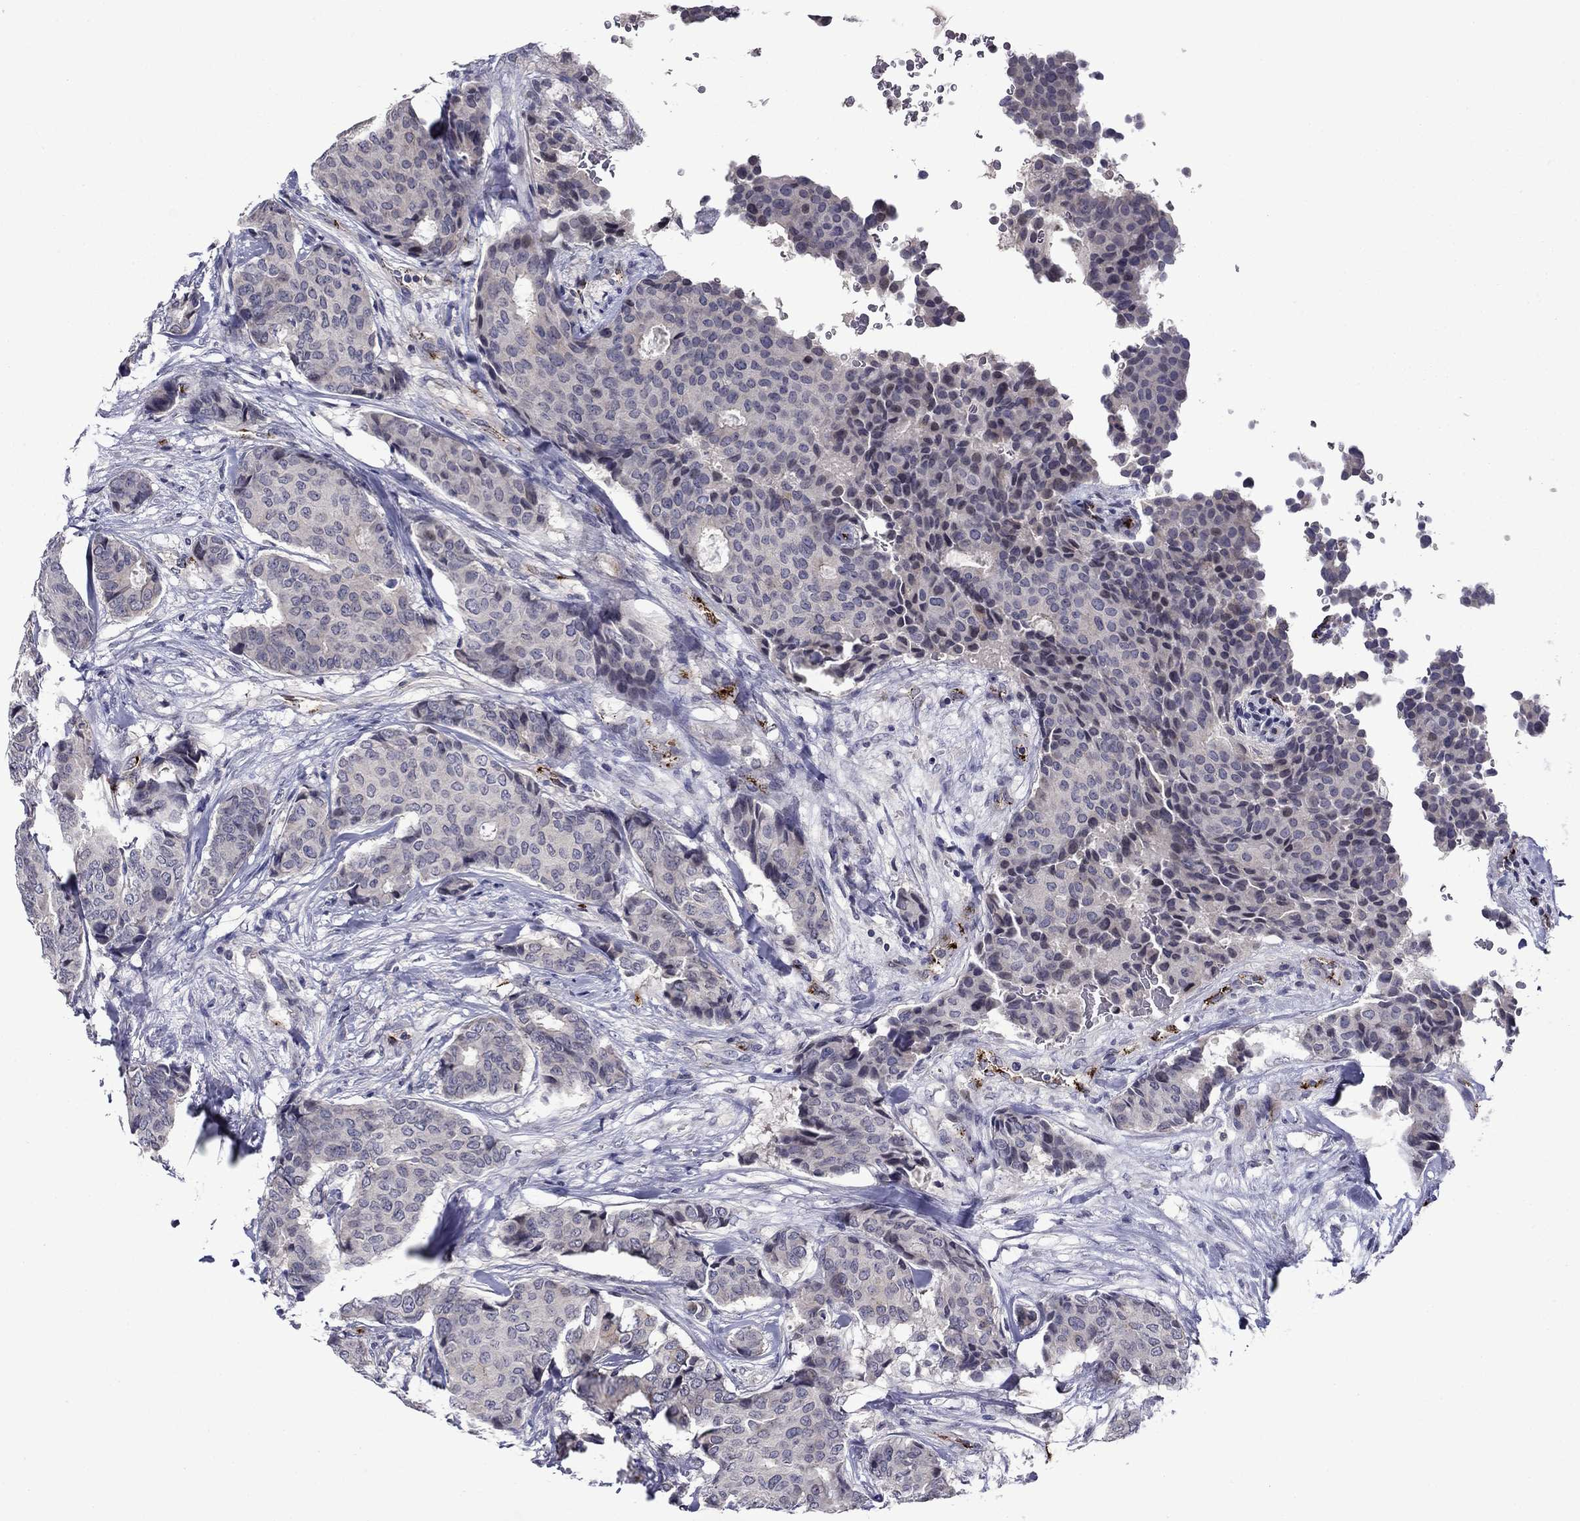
{"staining": {"intensity": "negative", "quantity": "none", "location": "none"}, "tissue": "breast cancer", "cell_type": "Tumor cells", "image_type": "cancer", "snomed": [{"axis": "morphology", "description": "Duct carcinoma"}, {"axis": "topography", "description": "Breast"}], "caption": "The photomicrograph exhibits no staining of tumor cells in breast cancer.", "gene": "SLITRK1", "patient": {"sex": "female", "age": 75}}